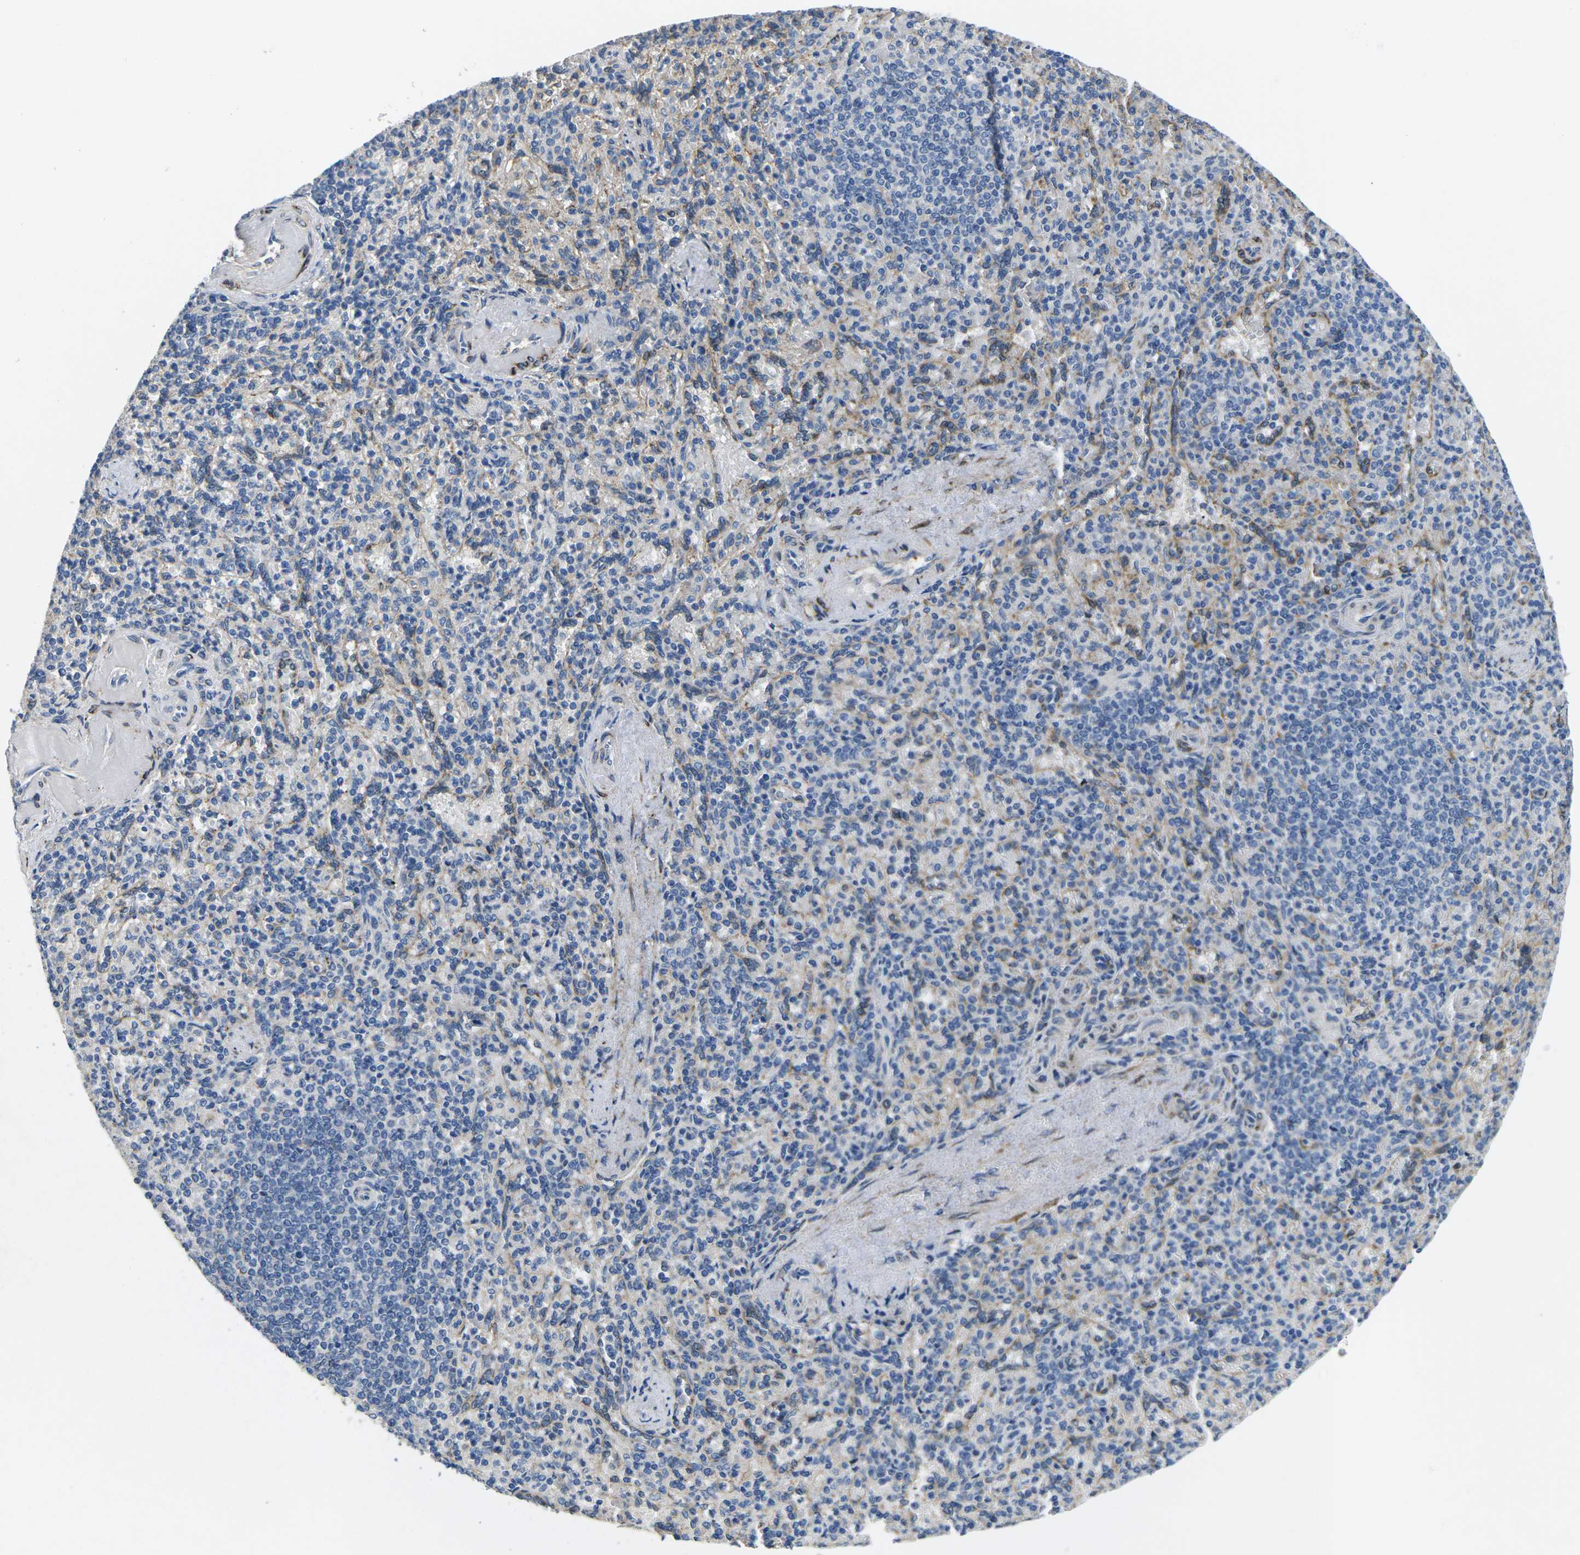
{"staining": {"intensity": "moderate", "quantity": "25%-75%", "location": "cytoplasmic/membranous"}, "tissue": "spleen", "cell_type": "Cells in red pulp", "image_type": "normal", "snomed": [{"axis": "morphology", "description": "Normal tissue, NOS"}, {"axis": "topography", "description": "Spleen"}], "caption": "This micrograph displays immunohistochemistry (IHC) staining of benign spleen, with medium moderate cytoplasmic/membranous staining in about 25%-75% of cells in red pulp.", "gene": "PDZD8", "patient": {"sex": "female", "age": 74}}